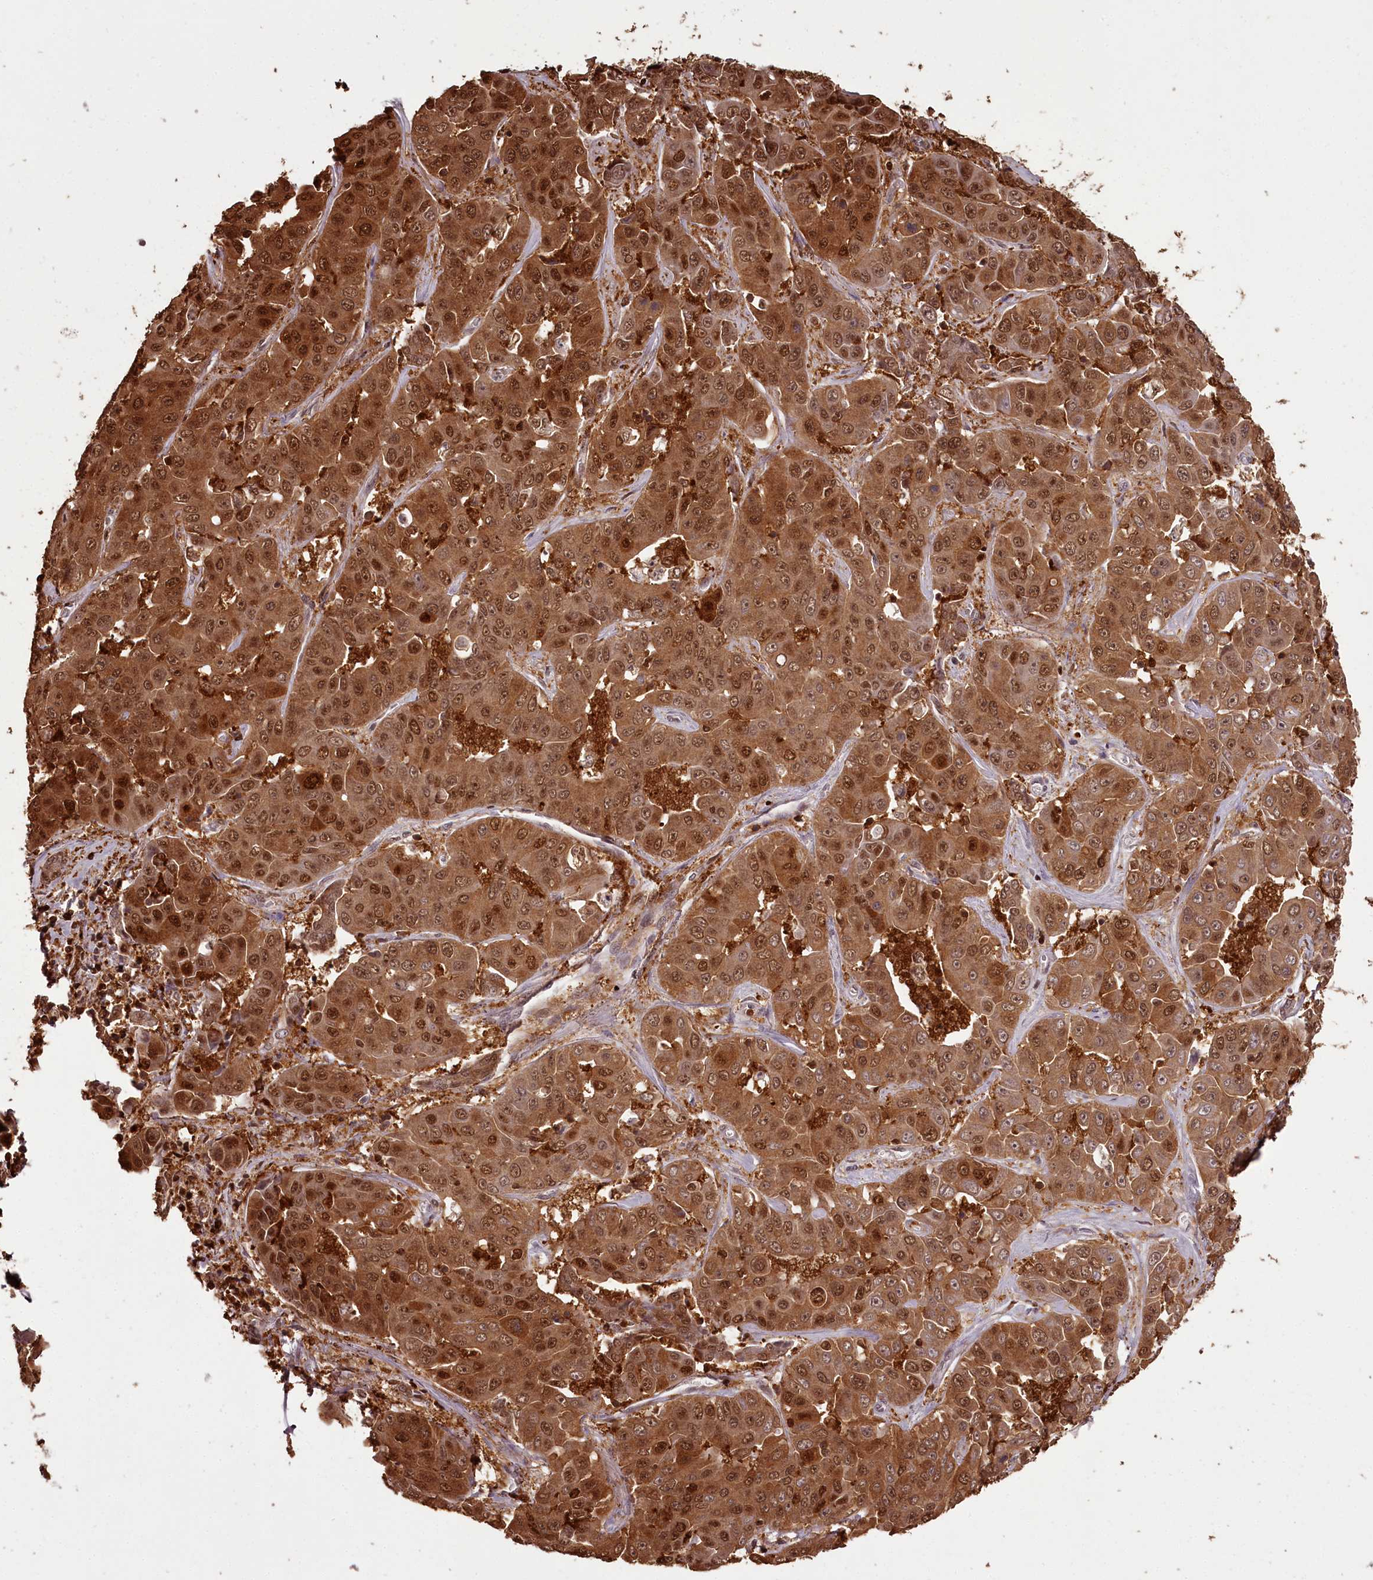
{"staining": {"intensity": "moderate", "quantity": ">75%", "location": "cytoplasmic/membranous,nuclear"}, "tissue": "liver cancer", "cell_type": "Tumor cells", "image_type": "cancer", "snomed": [{"axis": "morphology", "description": "Cholangiocarcinoma"}, {"axis": "topography", "description": "Liver"}], "caption": "This photomicrograph shows IHC staining of liver cholangiocarcinoma, with medium moderate cytoplasmic/membranous and nuclear staining in approximately >75% of tumor cells.", "gene": "NPRL2", "patient": {"sex": "female", "age": 52}}